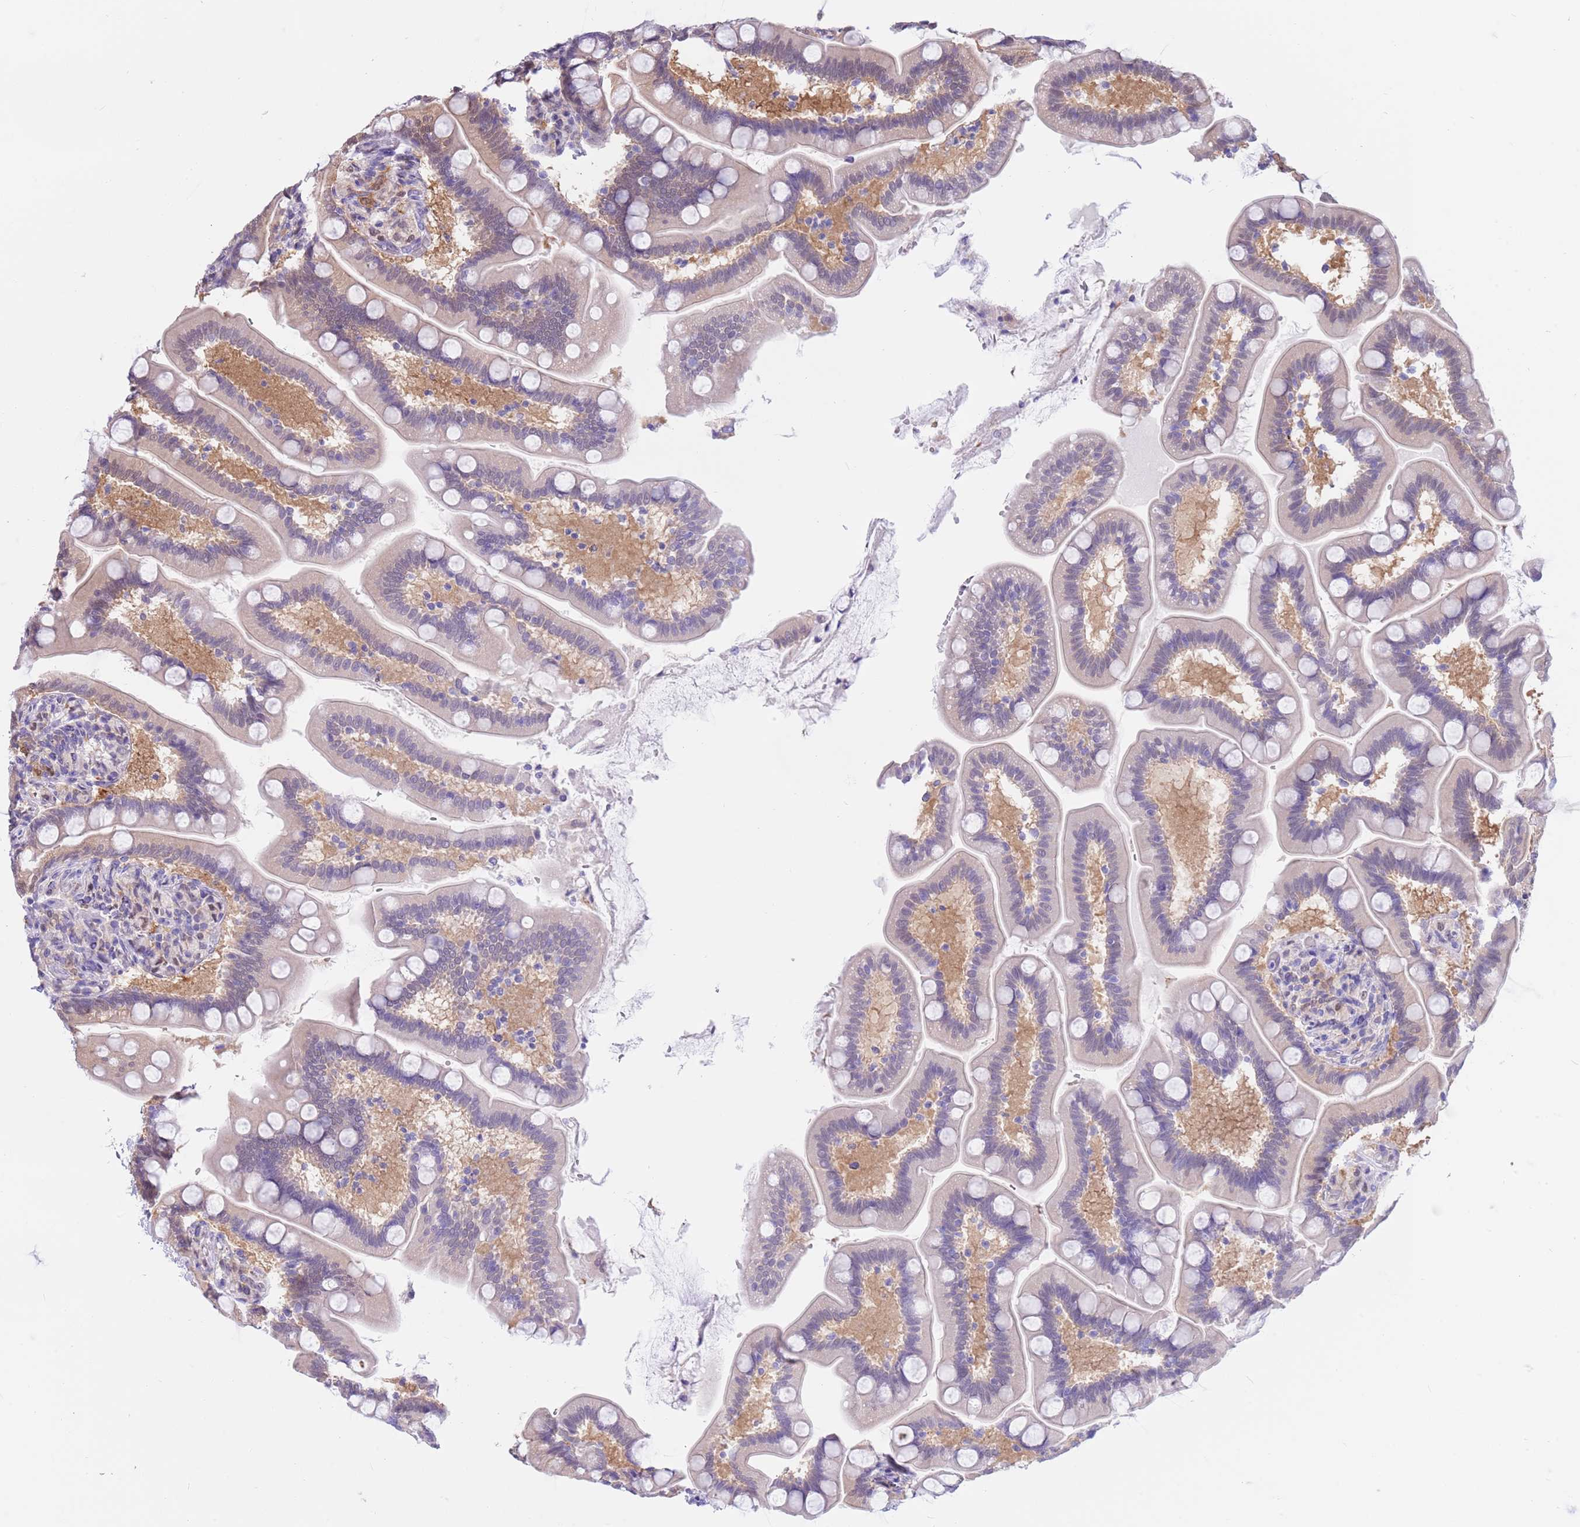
{"staining": {"intensity": "negative", "quantity": "none", "location": "none"}, "tissue": "small intestine", "cell_type": "Glandular cells", "image_type": "normal", "snomed": [{"axis": "morphology", "description": "Normal tissue, NOS"}, {"axis": "topography", "description": "Small intestine"}], "caption": "Immunohistochemical staining of normal human small intestine reveals no significant staining in glandular cells. (DAB (3,3'-diaminobenzidine) immunohistochemistry, high magnification).", "gene": "DDI2", "patient": {"sex": "female", "age": 64}}